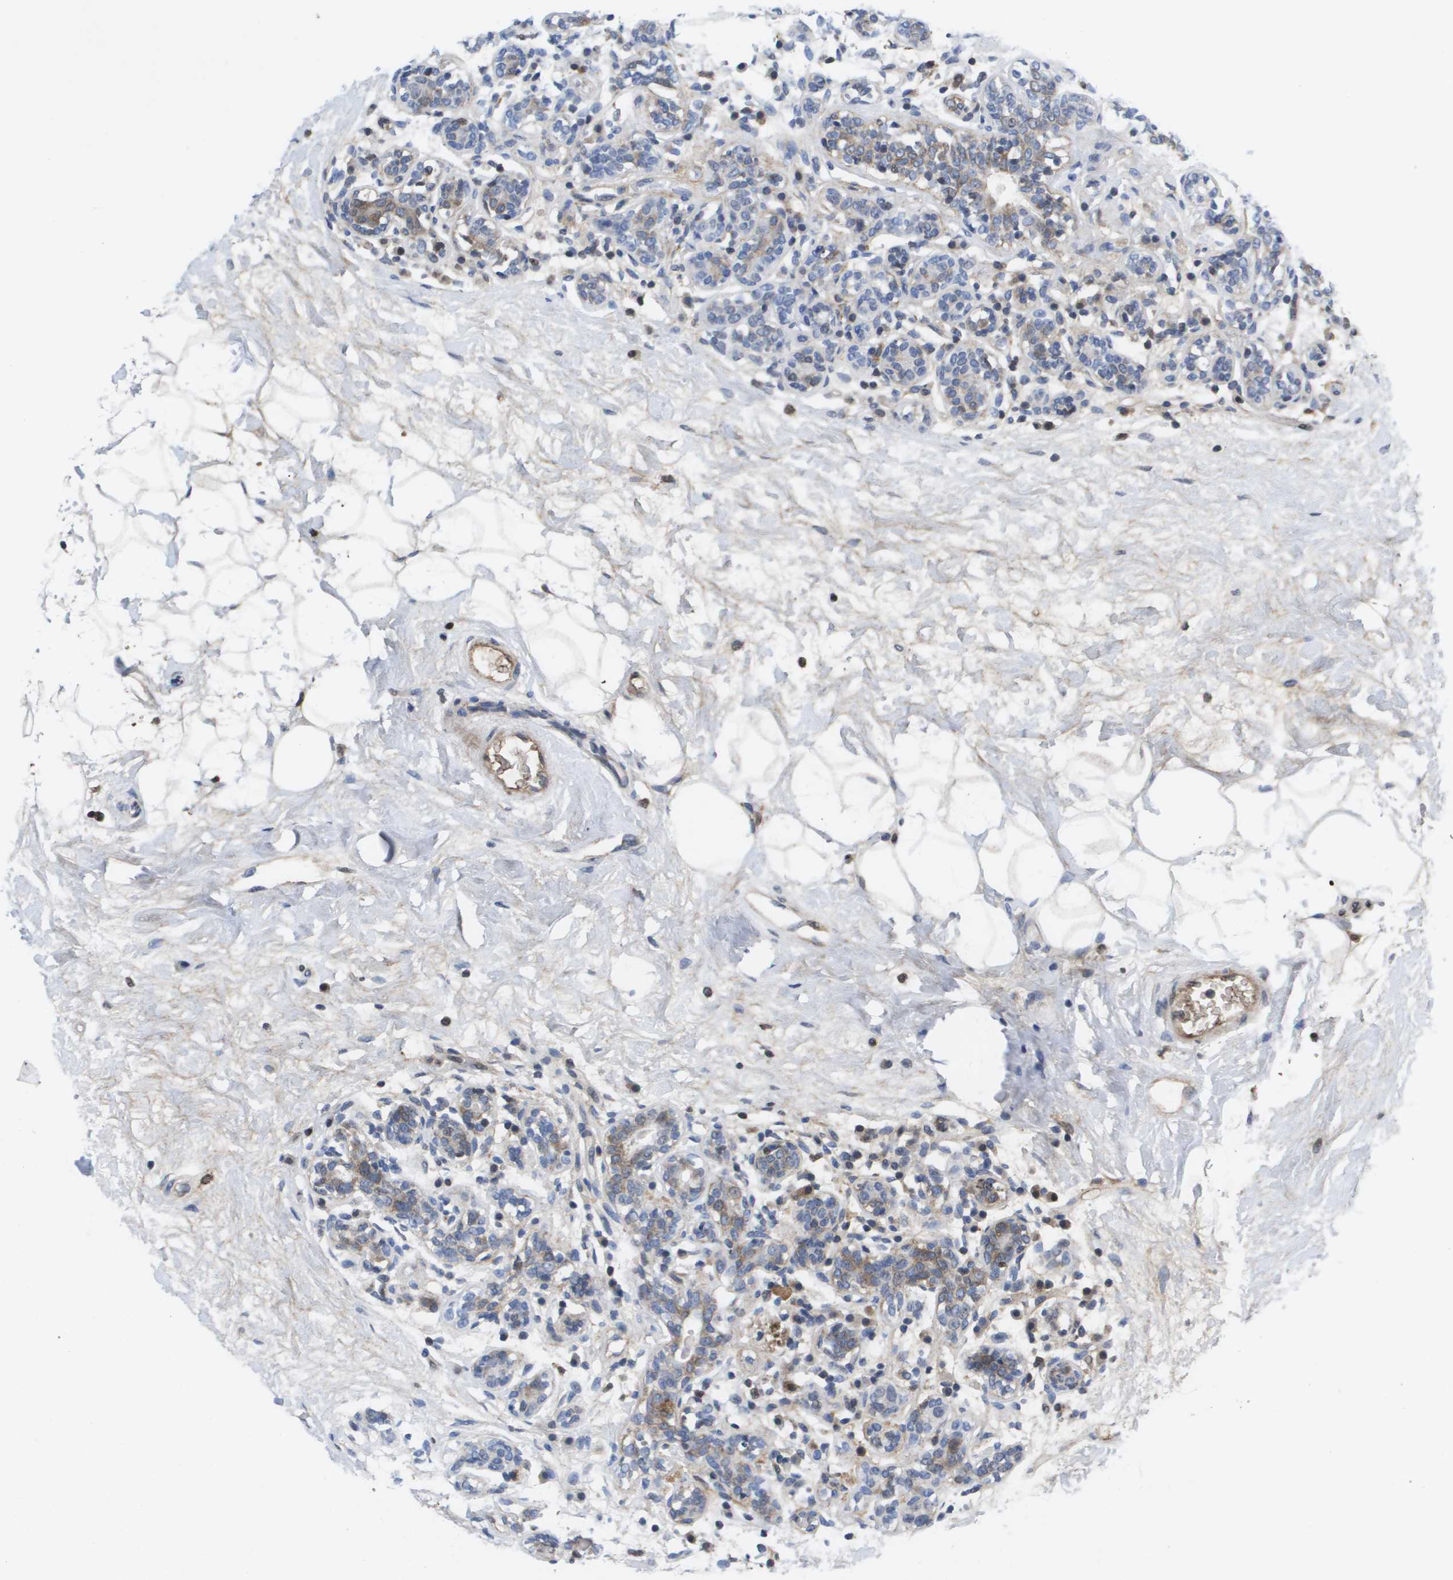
{"staining": {"intensity": "weak", "quantity": "25%-75%", "location": "cytoplasmic/membranous"}, "tissue": "breast cancer", "cell_type": "Tumor cells", "image_type": "cancer", "snomed": [{"axis": "morphology", "description": "Normal tissue, NOS"}, {"axis": "morphology", "description": "Duct carcinoma"}, {"axis": "topography", "description": "Breast"}], "caption": "Protein staining reveals weak cytoplasmic/membranous positivity in about 25%-75% of tumor cells in infiltrating ductal carcinoma (breast). (Stains: DAB in brown, nuclei in blue, Microscopy: brightfield microscopy at high magnification).", "gene": "SERPINC1", "patient": {"sex": "female", "age": 39}}